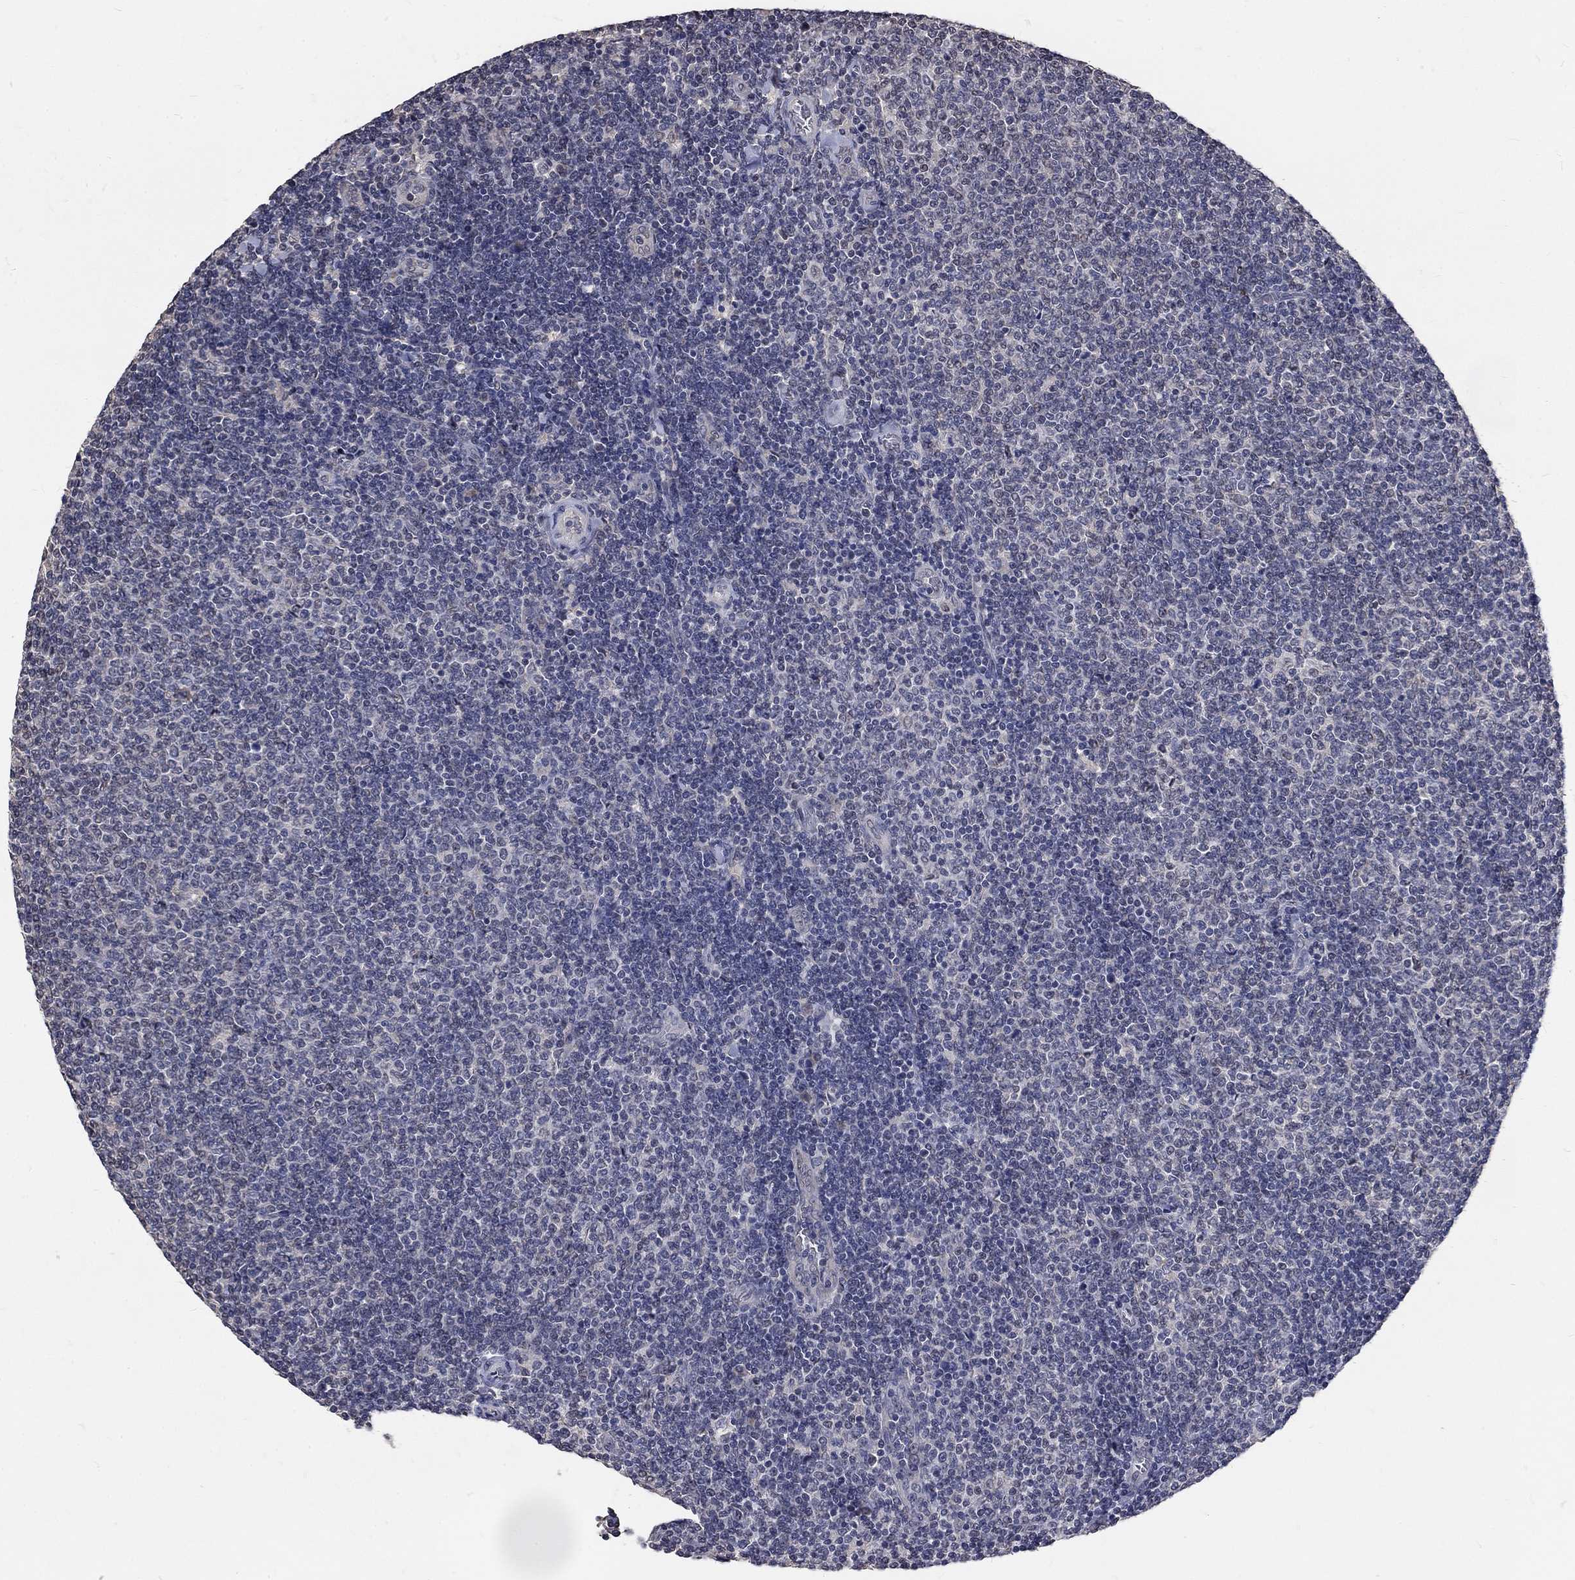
{"staining": {"intensity": "negative", "quantity": "none", "location": "none"}, "tissue": "lymphoma", "cell_type": "Tumor cells", "image_type": "cancer", "snomed": [{"axis": "morphology", "description": "Malignant lymphoma, non-Hodgkin's type, Low grade"}, {"axis": "topography", "description": "Lymph node"}], "caption": "Tumor cells show no significant protein staining in malignant lymphoma, non-Hodgkin's type (low-grade).", "gene": "CHST5", "patient": {"sex": "male", "age": 52}}